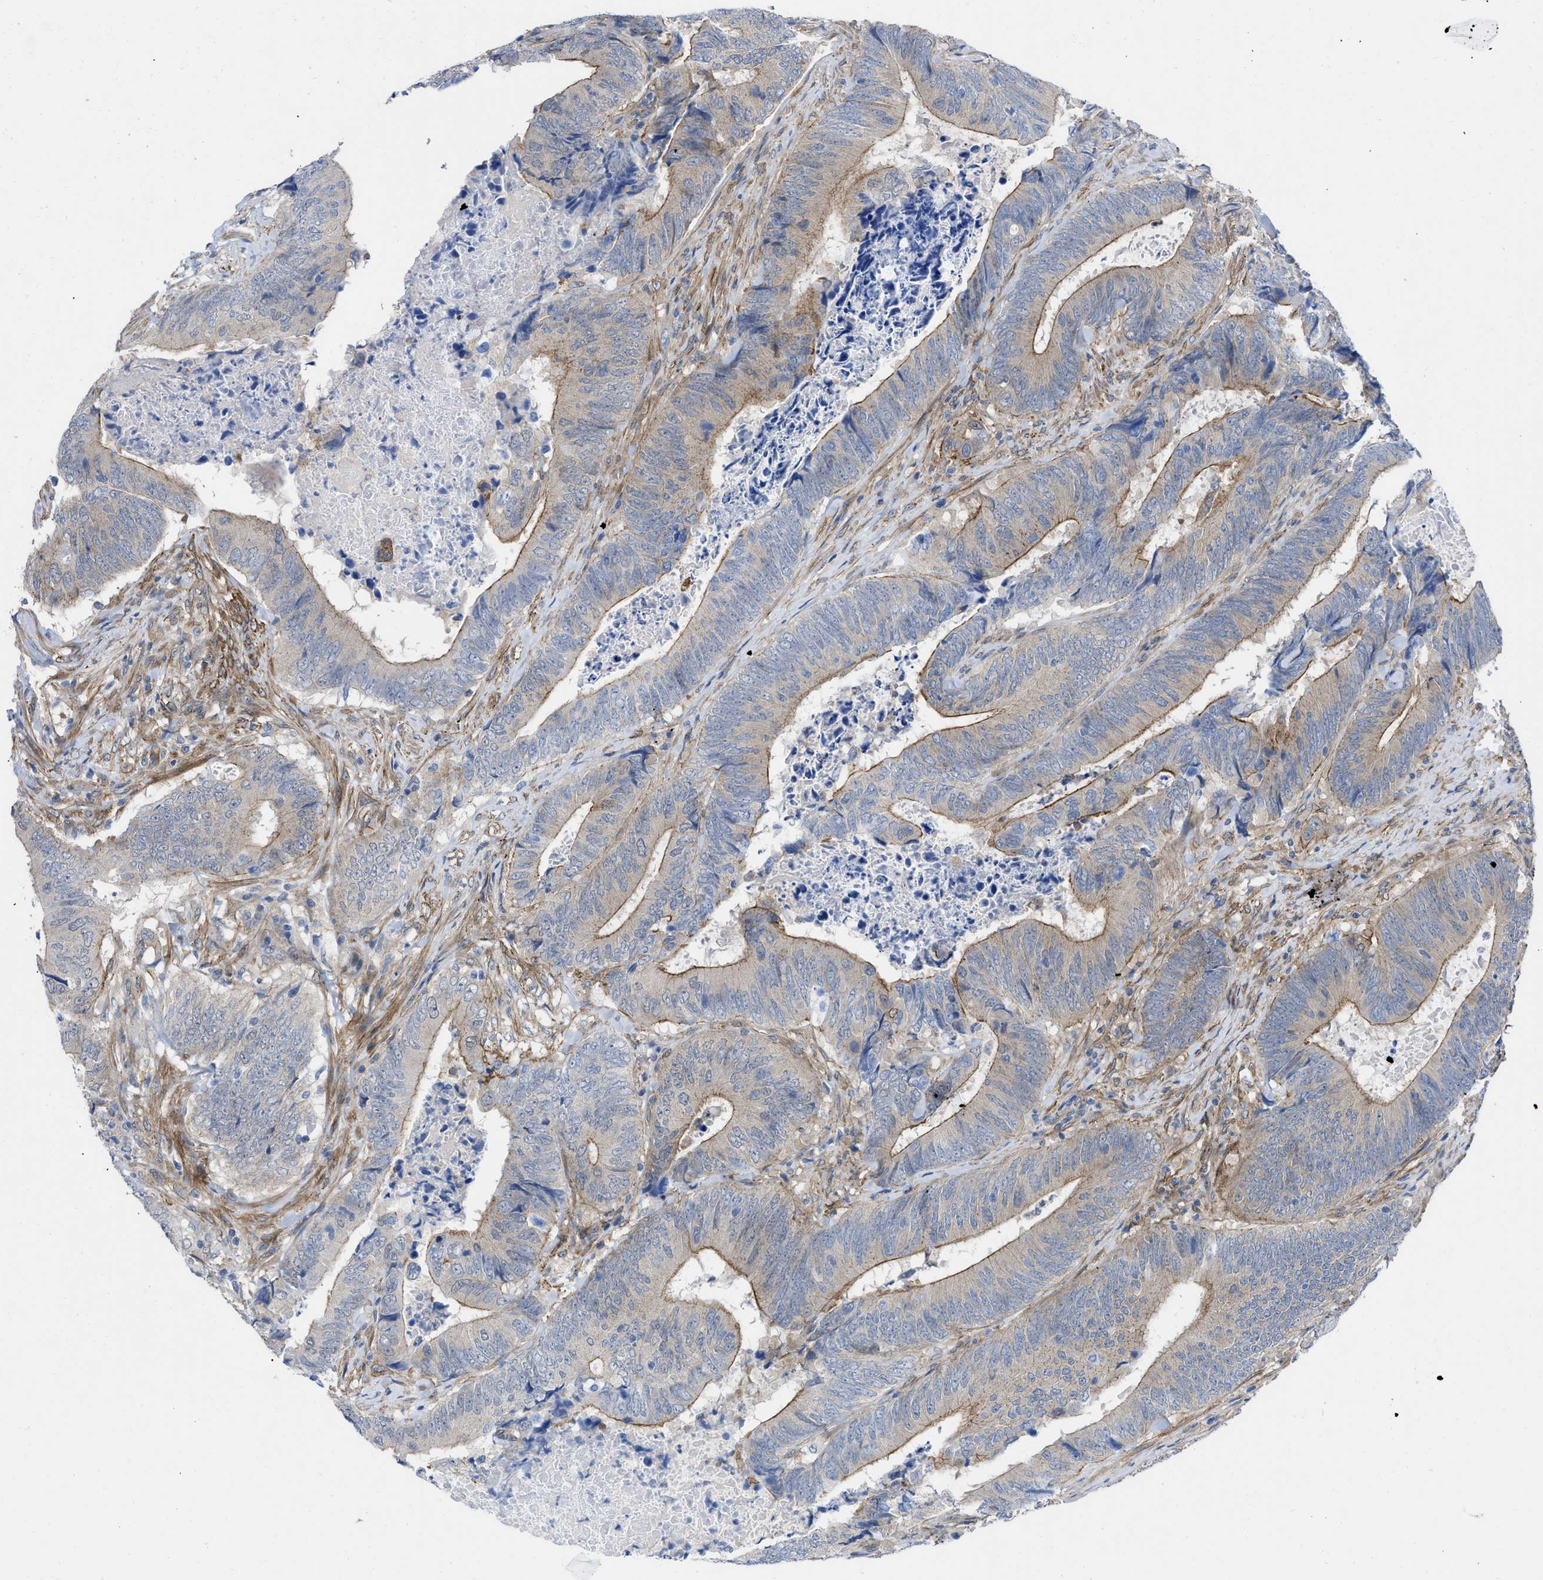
{"staining": {"intensity": "moderate", "quantity": "25%-75%", "location": "cytoplasmic/membranous"}, "tissue": "colorectal cancer", "cell_type": "Tumor cells", "image_type": "cancer", "snomed": [{"axis": "morphology", "description": "Normal tissue, NOS"}, {"axis": "morphology", "description": "Adenocarcinoma, NOS"}, {"axis": "topography", "description": "Colon"}], "caption": "A photomicrograph showing moderate cytoplasmic/membranous staining in about 25%-75% of tumor cells in colorectal cancer, as visualized by brown immunohistochemical staining.", "gene": "PDLIM5", "patient": {"sex": "male", "age": 56}}